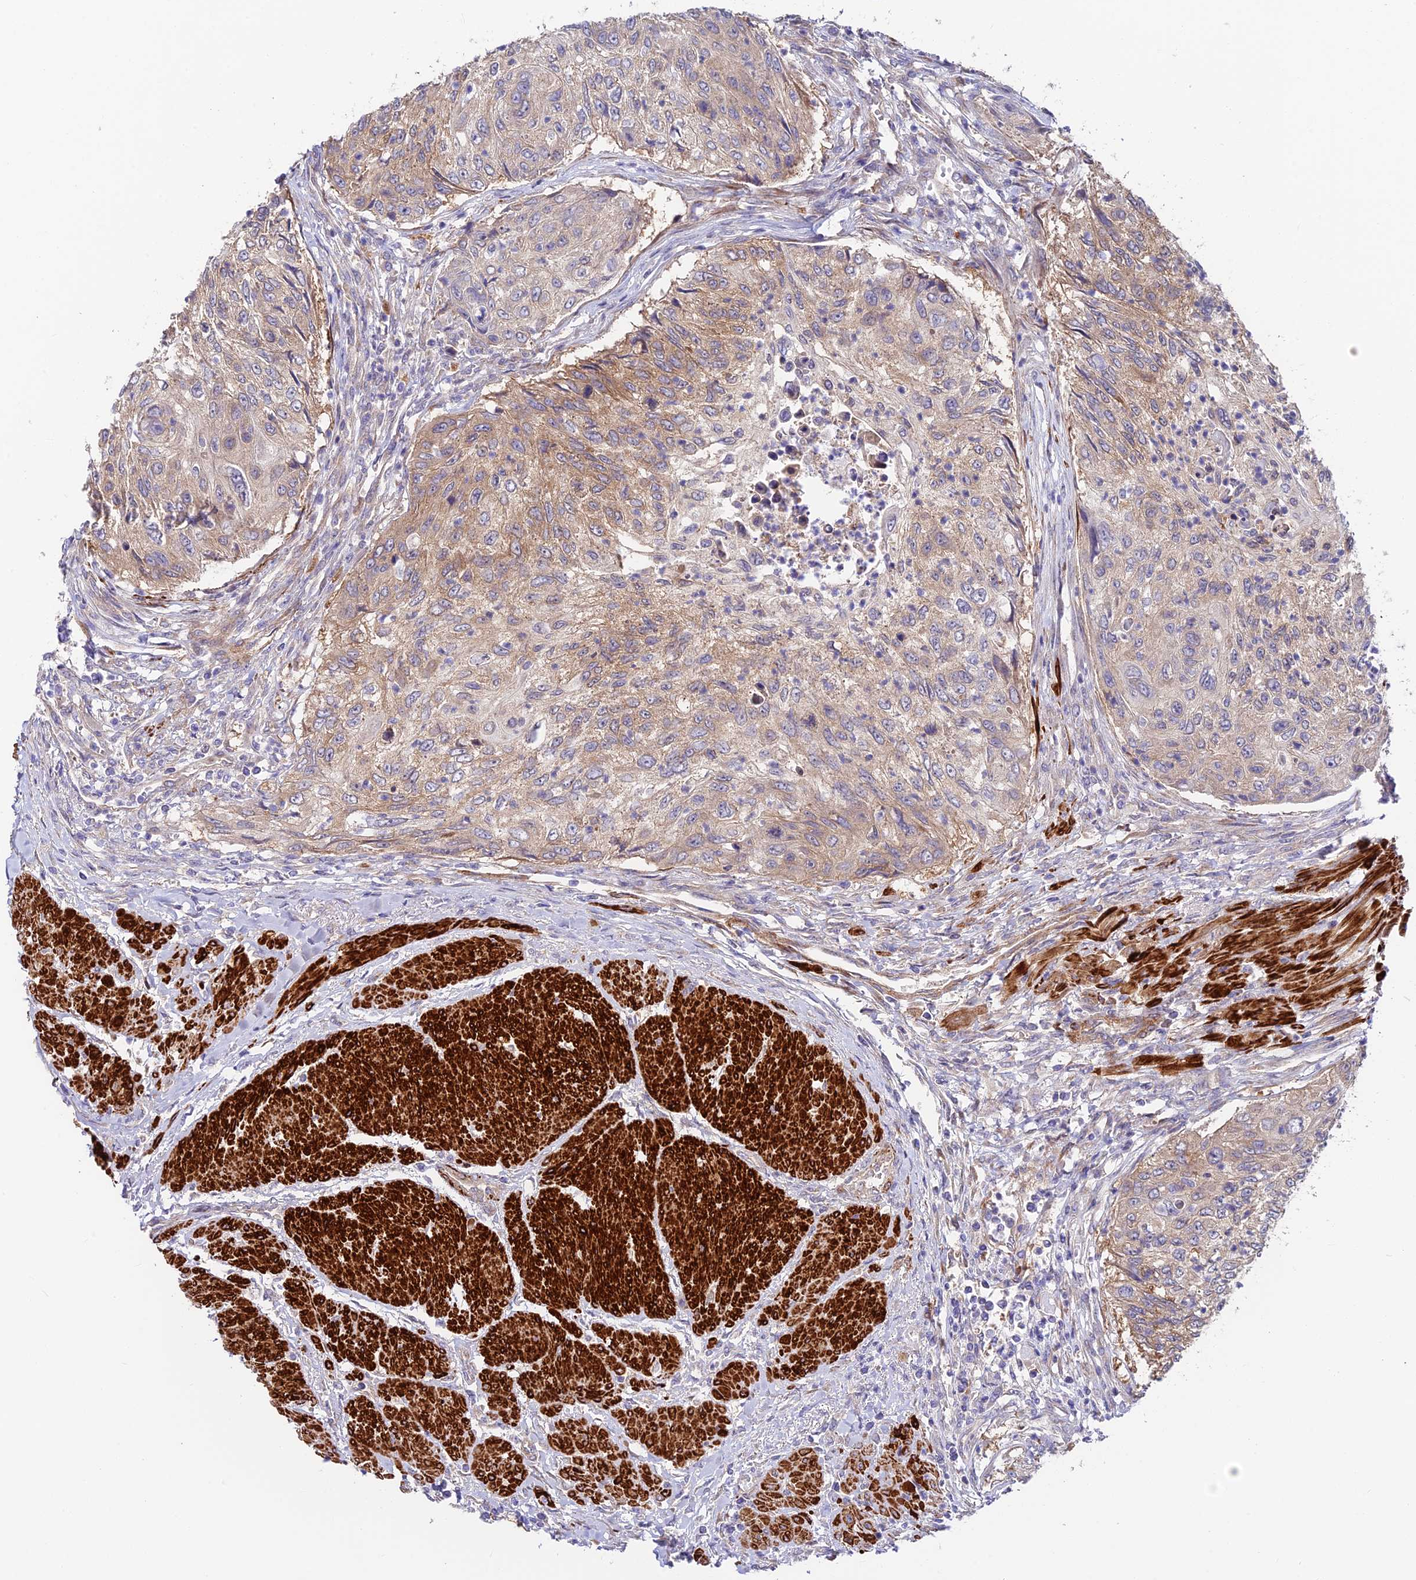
{"staining": {"intensity": "moderate", "quantity": "25%-75%", "location": "cytoplasmic/membranous"}, "tissue": "urothelial cancer", "cell_type": "Tumor cells", "image_type": "cancer", "snomed": [{"axis": "morphology", "description": "Urothelial carcinoma, High grade"}, {"axis": "topography", "description": "Urinary bladder"}], "caption": "DAB immunohistochemical staining of urothelial carcinoma (high-grade) demonstrates moderate cytoplasmic/membranous protein staining in approximately 25%-75% of tumor cells. The staining is performed using DAB brown chromogen to label protein expression. The nuclei are counter-stained blue using hematoxylin.", "gene": "ANKRD50", "patient": {"sex": "female", "age": 60}}